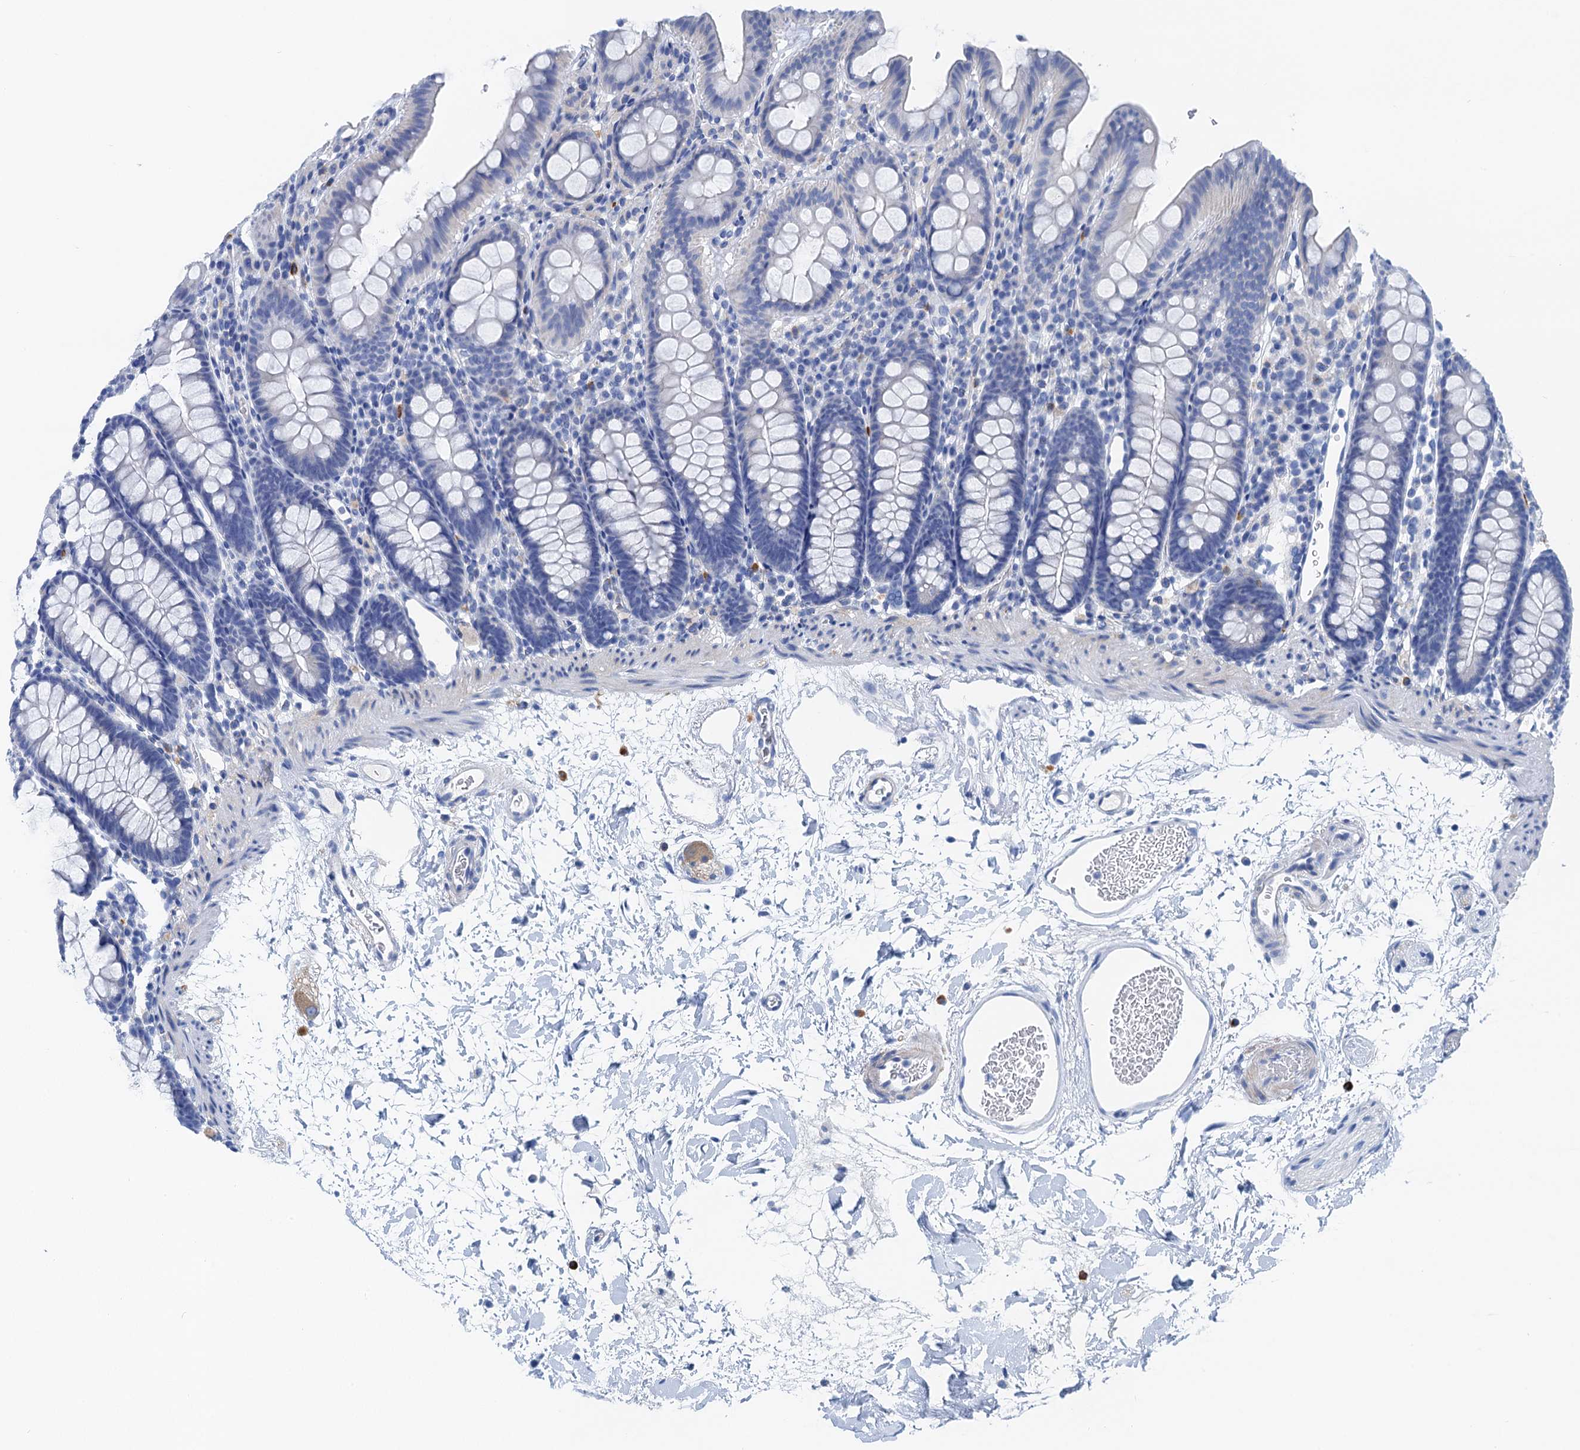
{"staining": {"intensity": "negative", "quantity": "none", "location": "none"}, "tissue": "colon", "cell_type": "Endothelial cells", "image_type": "normal", "snomed": [{"axis": "morphology", "description": "Normal tissue, NOS"}, {"axis": "topography", "description": "Colon"}], "caption": "Immunohistochemistry (IHC) histopathology image of benign human colon stained for a protein (brown), which displays no expression in endothelial cells. (Stains: DAB IHC with hematoxylin counter stain, Microscopy: brightfield microscopy at high magnification).", "gene": "NLRP10", "patient": {"sex": "male", "age": 75}}